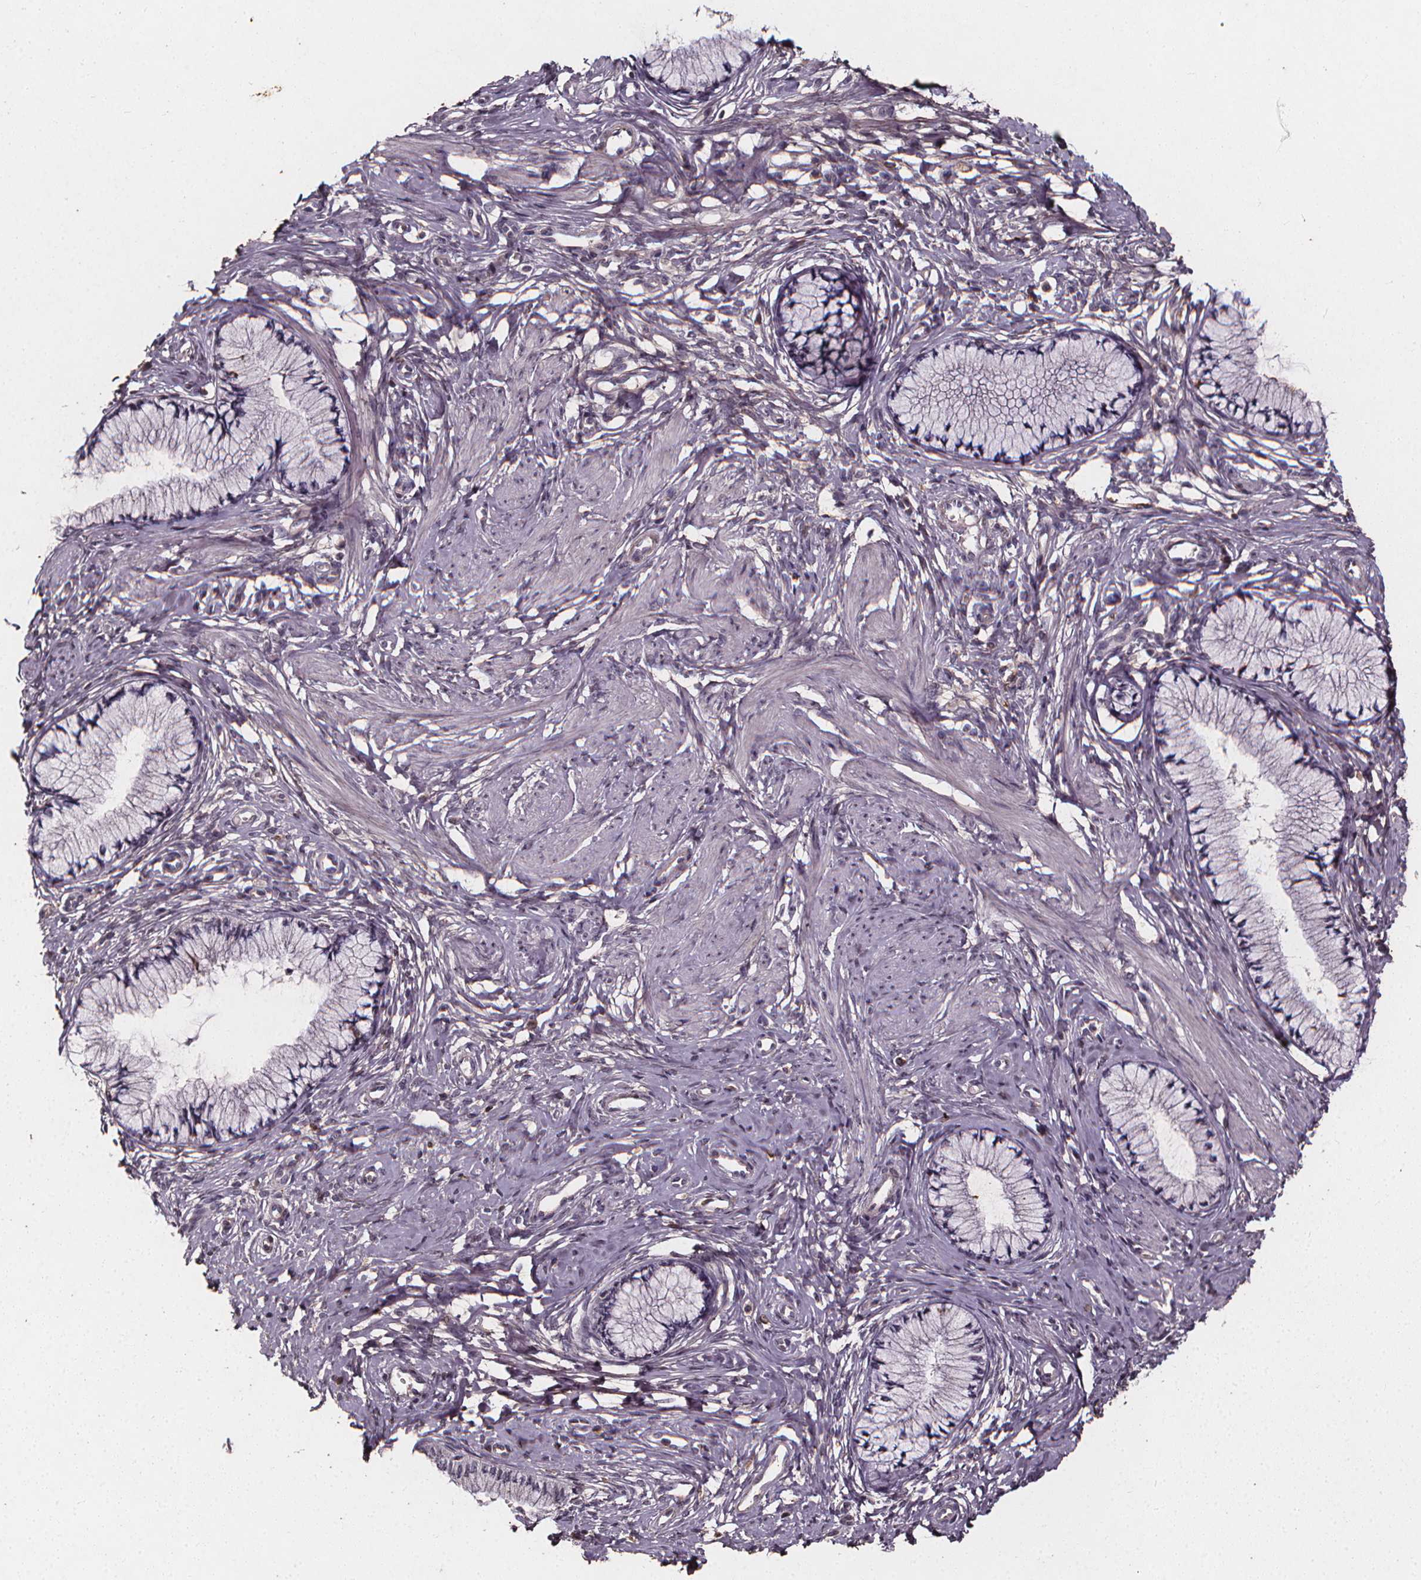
{"staining": {"intensity": "negative", "quantity": "none", "location": "none"}, "tissue": "cervix", "cell_type": "Glandular cells", "image_type": "normal", "snomed": [{"axis": "morphology", "description": "Normal tissue, NOS"}, {"axis": "topography", "description": "Cervix"}], "caption": "This is a image of IHC staining of normal cervix, which shows no staining in glandular cells. (Brightfield microscopy of DAB (3,3'-diaminobenzidine) IHC at high magnification).", "gene": "SPAG8", "patient": {"sex": "female", "age": 37}}